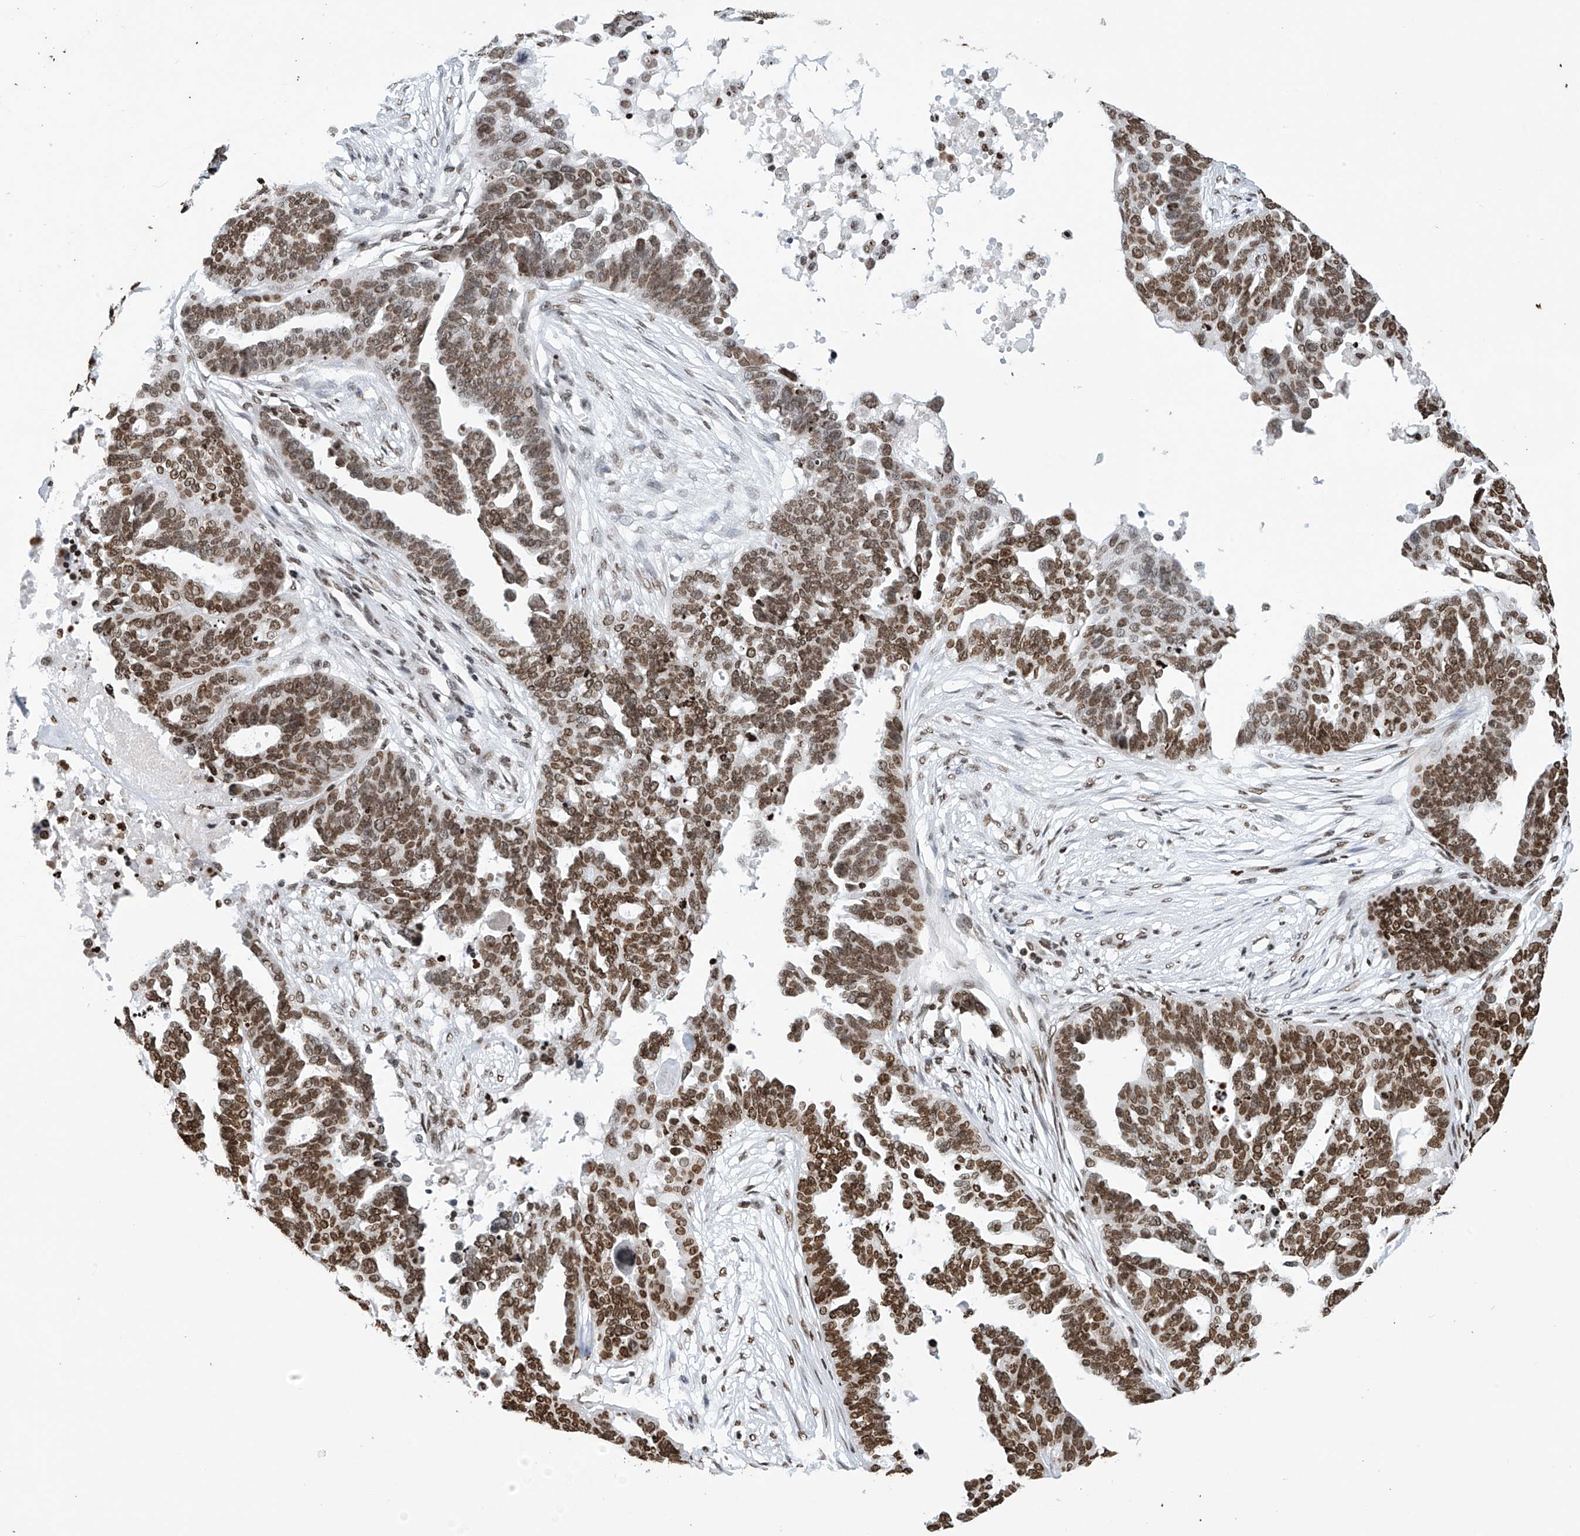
{"staining": {"intensity": "strong", "quantity": ">75%", "location": "nuclear"}, "tissue": "ovarian cancer", "cell_type": "Tumor cells", "image_type": "cancer", "snomed": [{"axis": "morphology", "description": "Cystadenocarcinoma, serous, NOS"}, {"axis": "topography", "description": "Ovary"}], "caption": "Ovarian serous cystadenocarcinoma stained for a protein (brown) shows strong nuclear positive positivity in approximately >75% of tumor cells.", "gene": "H4C16", "patient": {"sex": "female", "age": 59}}